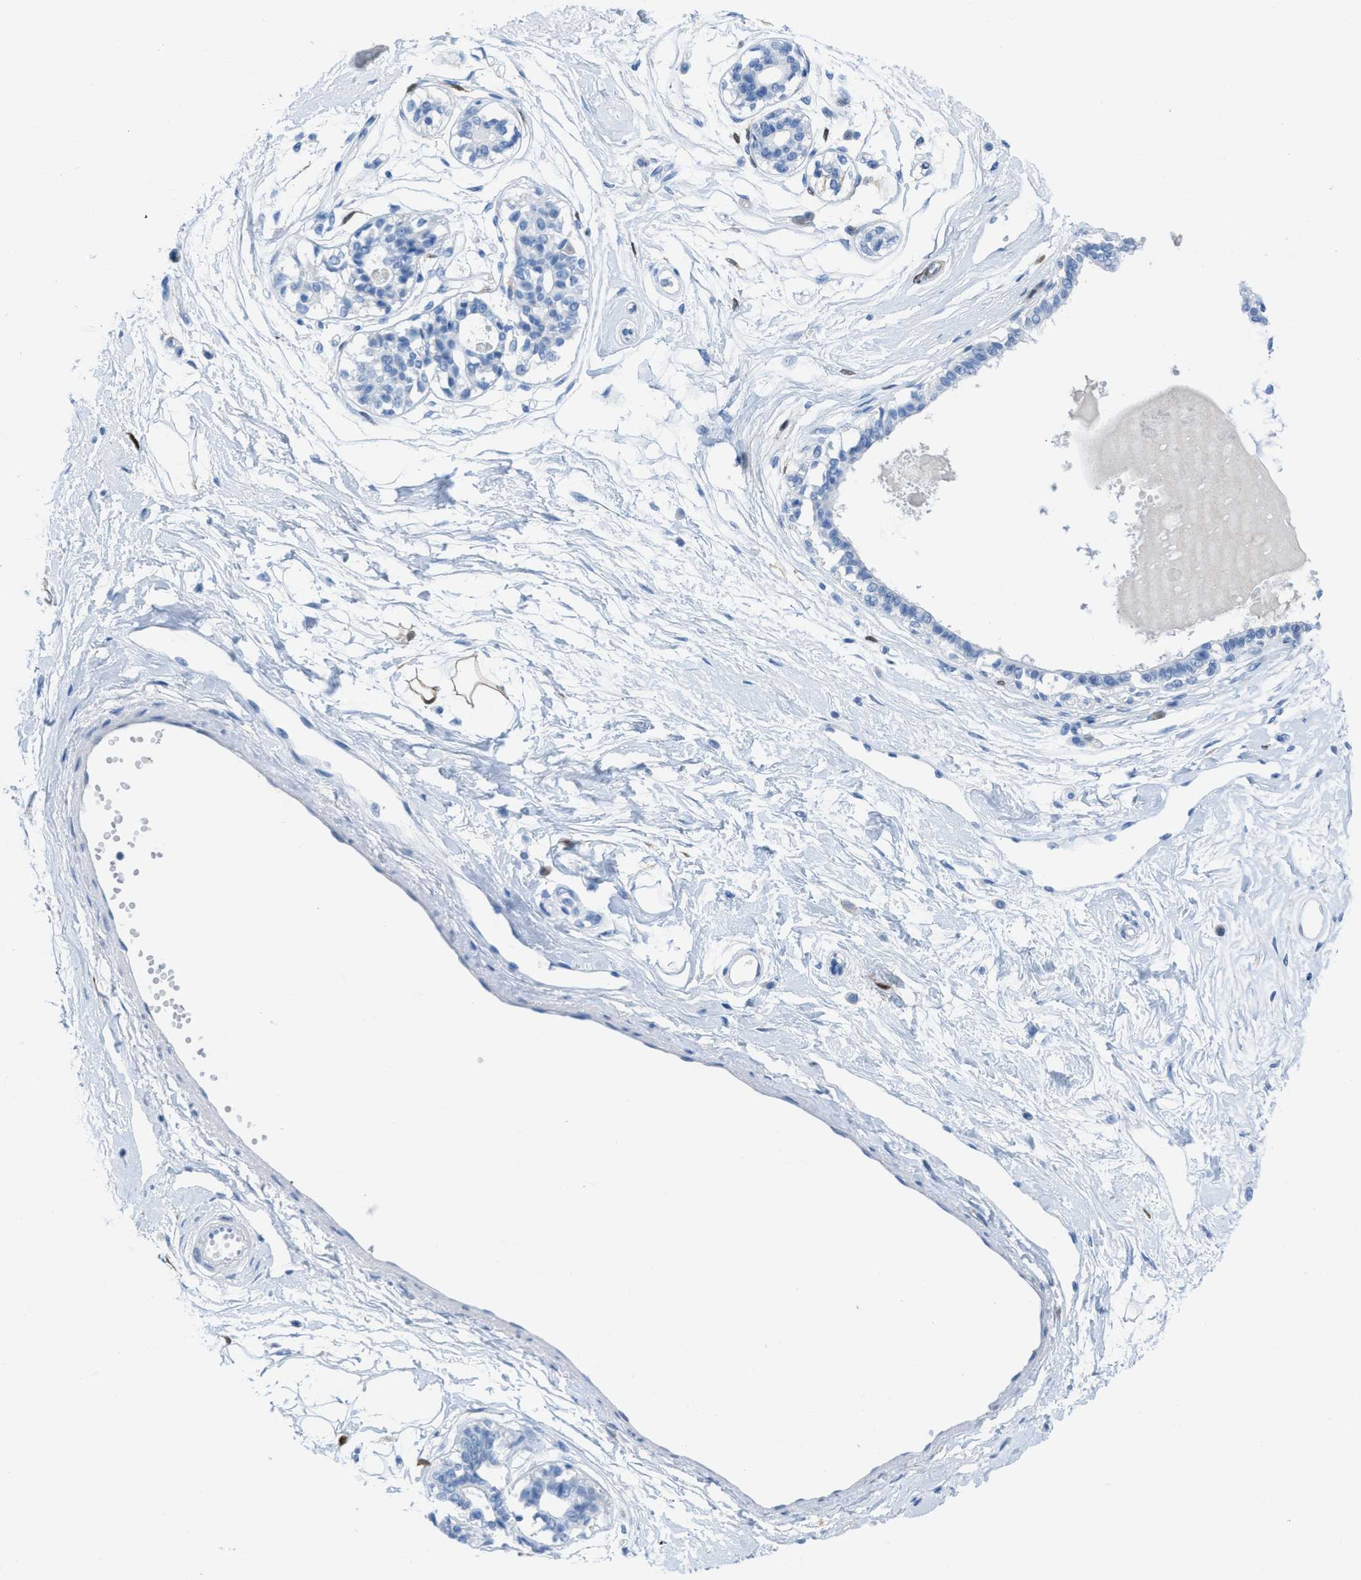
{"staining": {"intensity": "moderate", "quantity": ">75%", "location": "cytoplasmic/membranous,nuclear"}, "tissue": "breast", "cell_type": "Adipocytes", "image_type": "normal", "snomed": [{"axis": "morphology", "description": "Normal tissue, NOS"}, {"axis": "topography", "description": "Breast"}], "caption": "Protein expression analysis of normal human breast reveals moderate cytoplasmic/membranous,nuclear staining in approximately >75% of adipocytes. (Brightfield microscopy of DAB IHC at high magnification).", "gene": "CDKN2A", "patient": {"sex": "female", "age": 45}}